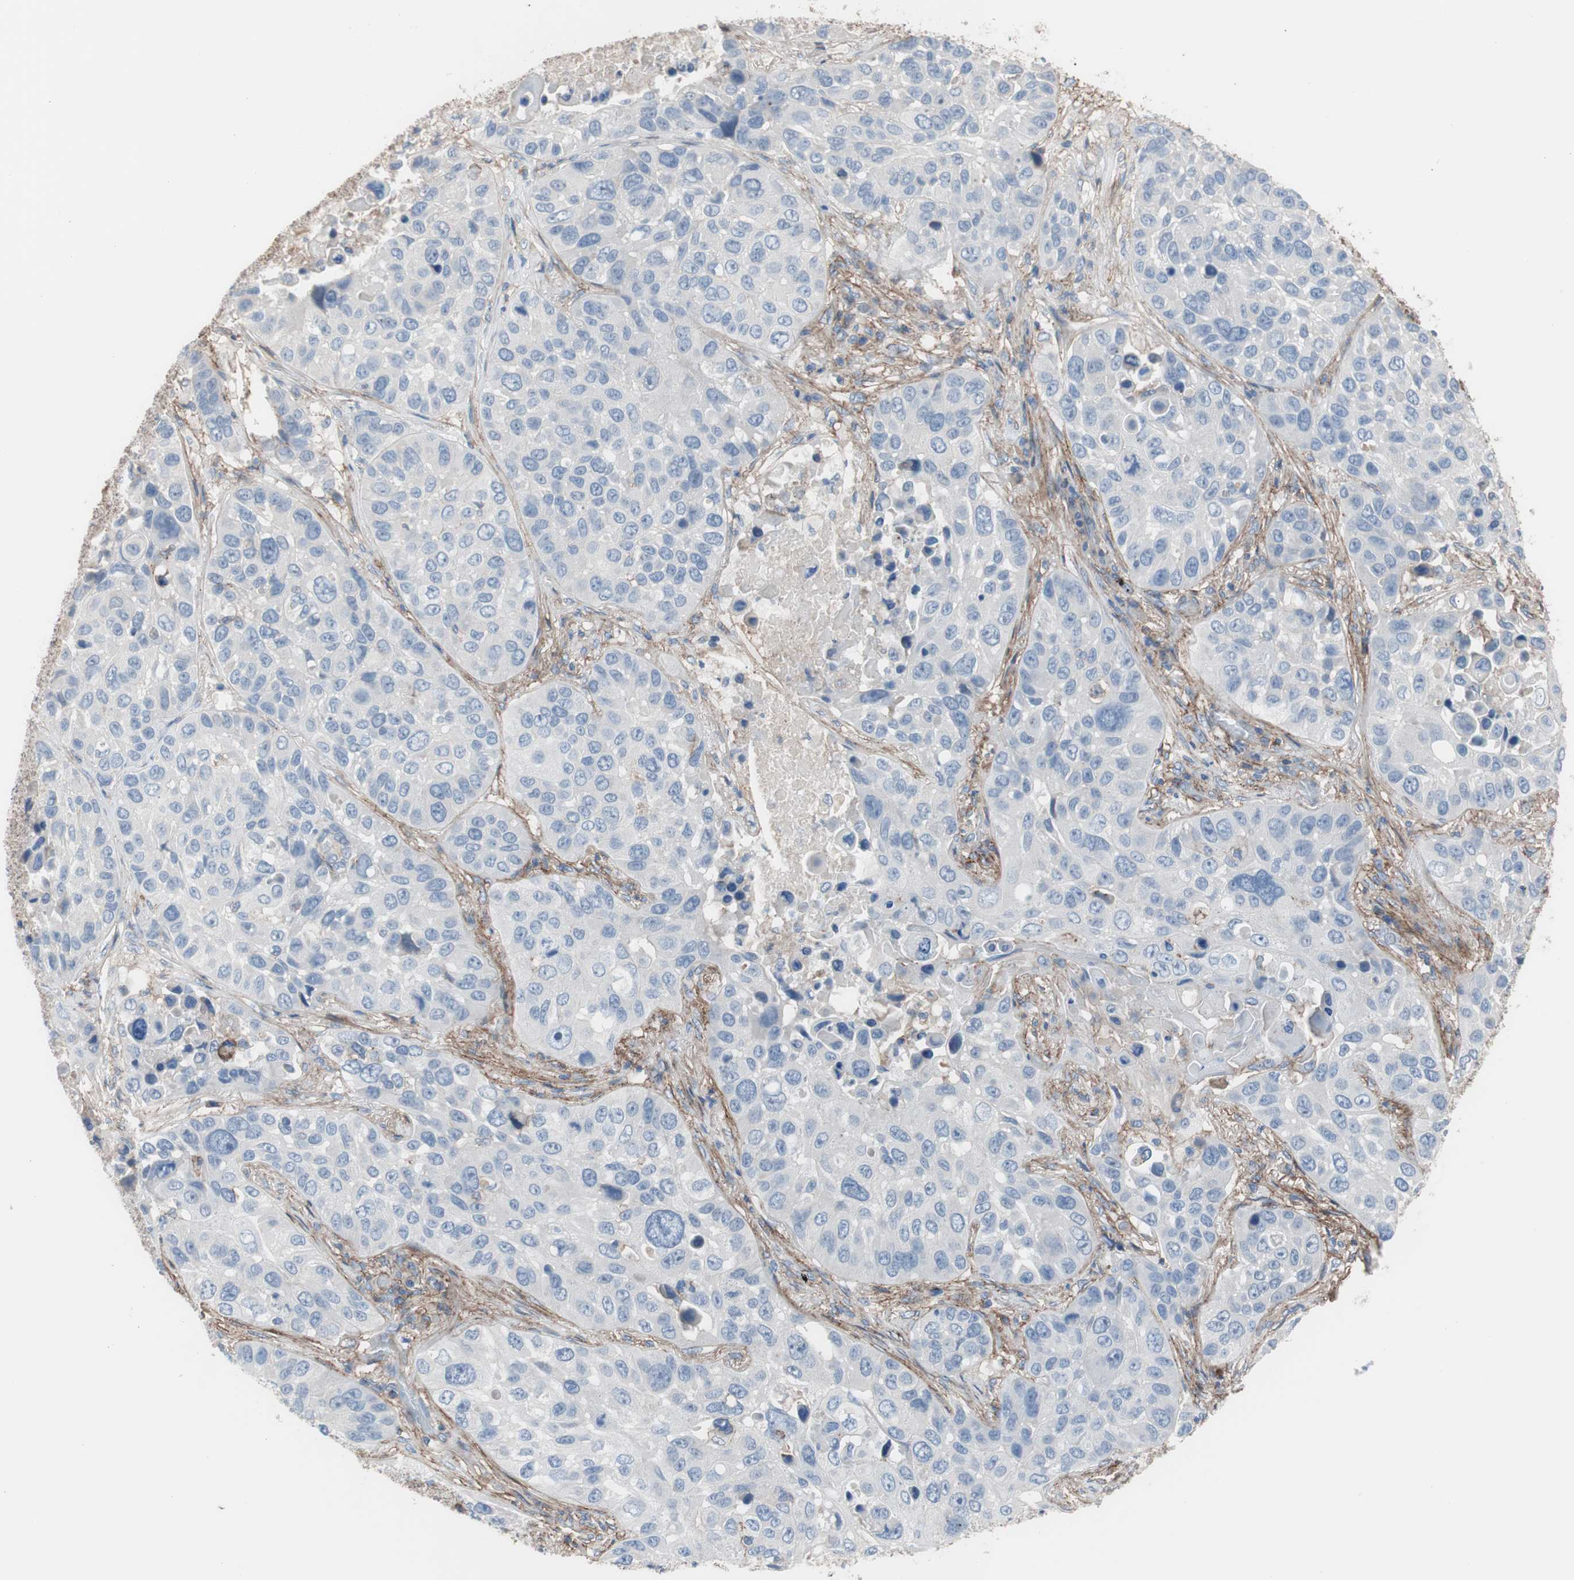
{"staining": {"intensity": "negative", "quantity": "none", "location": "none"}, "tissue": "lung cancer", "cell_type": "Tumor cells", "image_type": "cancer", "snomed": [{"axis": "morphology", "description": "Squamous cell carcinoma, NOS"}, {"axis": "topography", "description": "Lung"}], "caption": "Image shows no significant protein positivity in tumor cells of lung cancer (squamous cell carcinoma).", "gene": "CD81", "patient": {"sex": "male", "age": 57}}